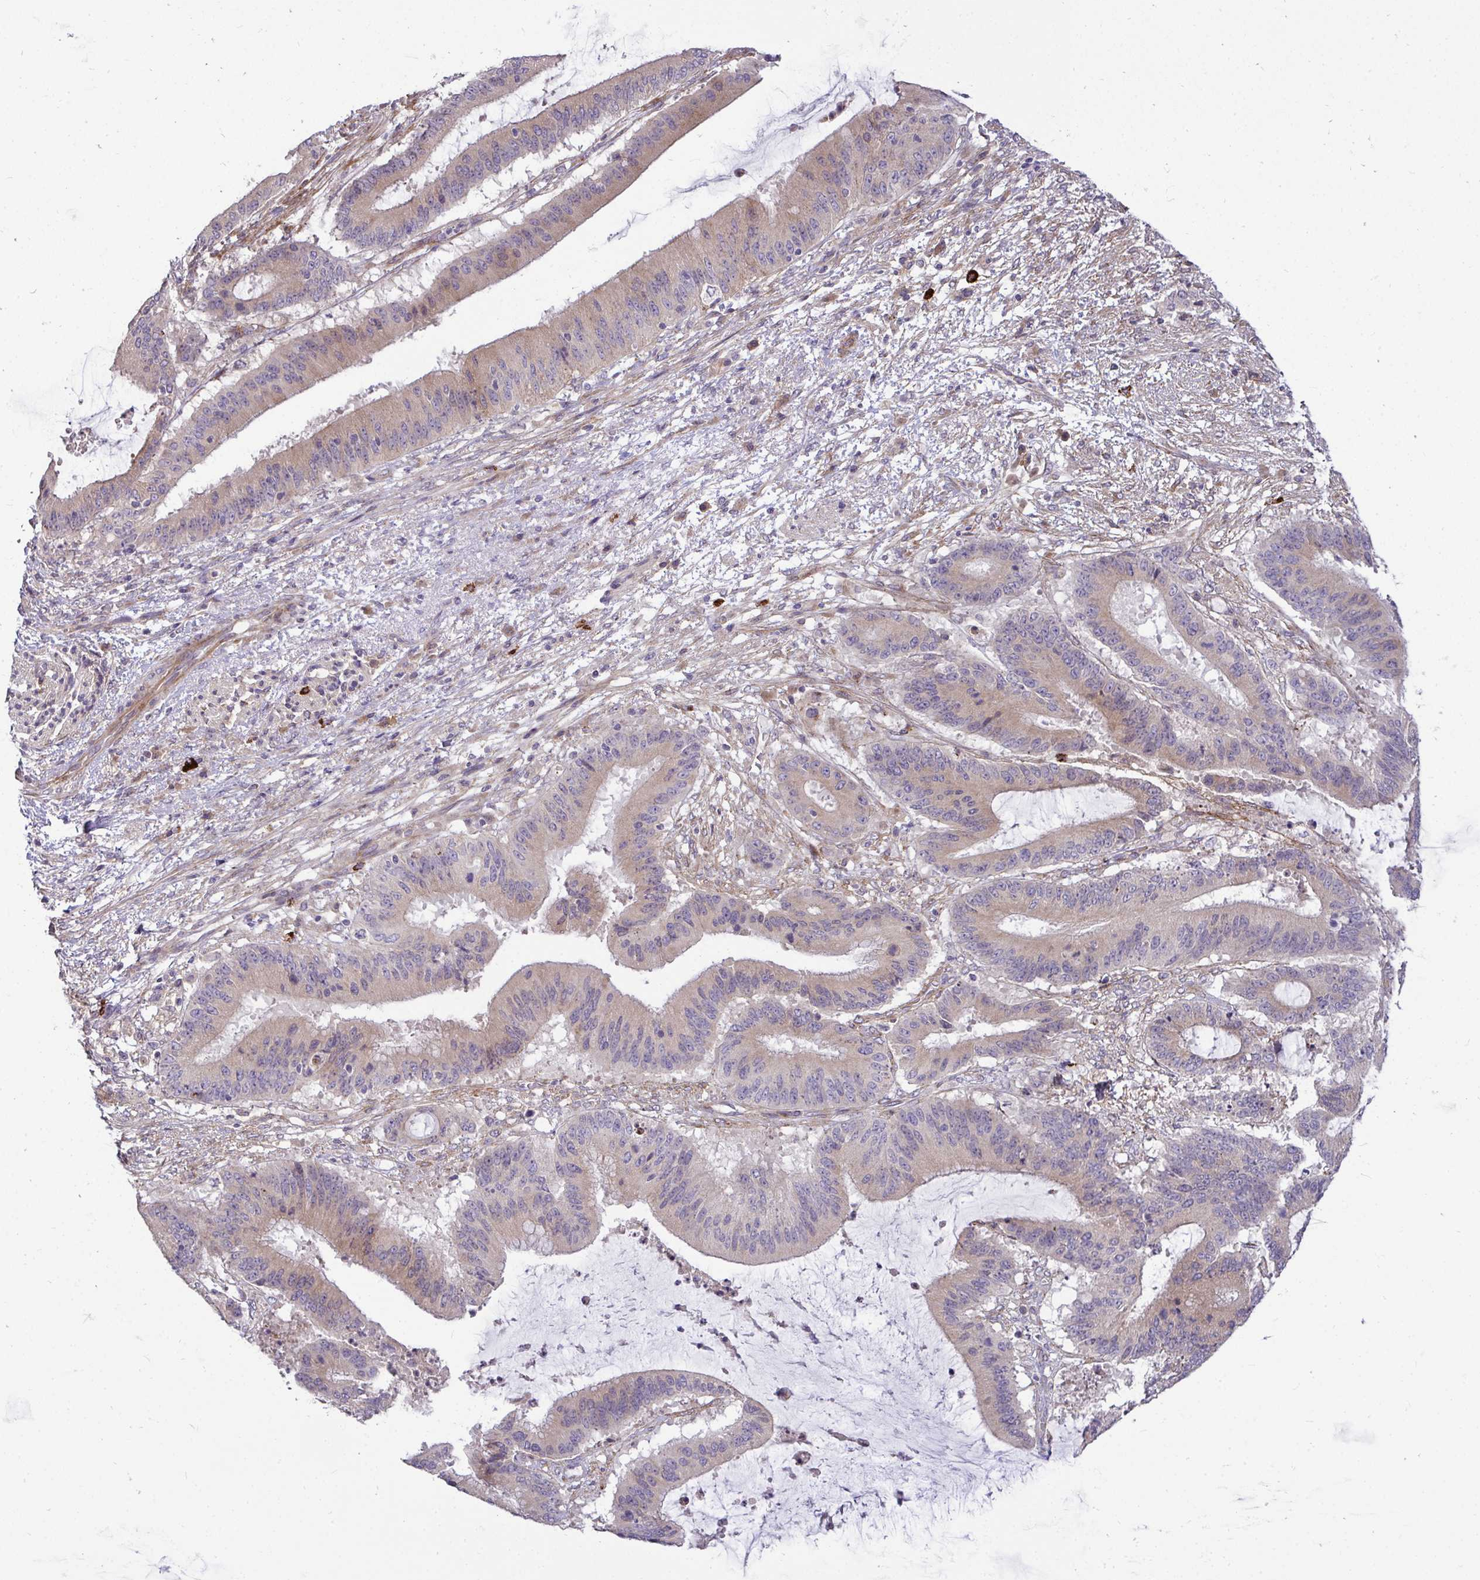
{"staining": {"intensity": "weak", "quantity": "25%-75%", "location": "cytoplasmic/membranous"}, "tissue": "liver cancer", "cell_type": "Tumor cells", "image_type": "cancer", "snomed": [{"axis": "morphology", "description": "Normal tissue, NOS"}, {"axis": "morphology", "description": "Cholangiocarcinoma"}, {"axis": "topography", "description": "Liver"}, {"axis": "topography", "description": "Peripheral nerve tissue"}], "caption": "An image of human liver cancer stained for a protein shows weak cytoplasmic/membranous brown staining in tumor cells. (DAB IHC, brown staining for protein, blue staining for nuclei).", "gene": "SH2D1B", "patient": {"sex": "female", "age": 73}}